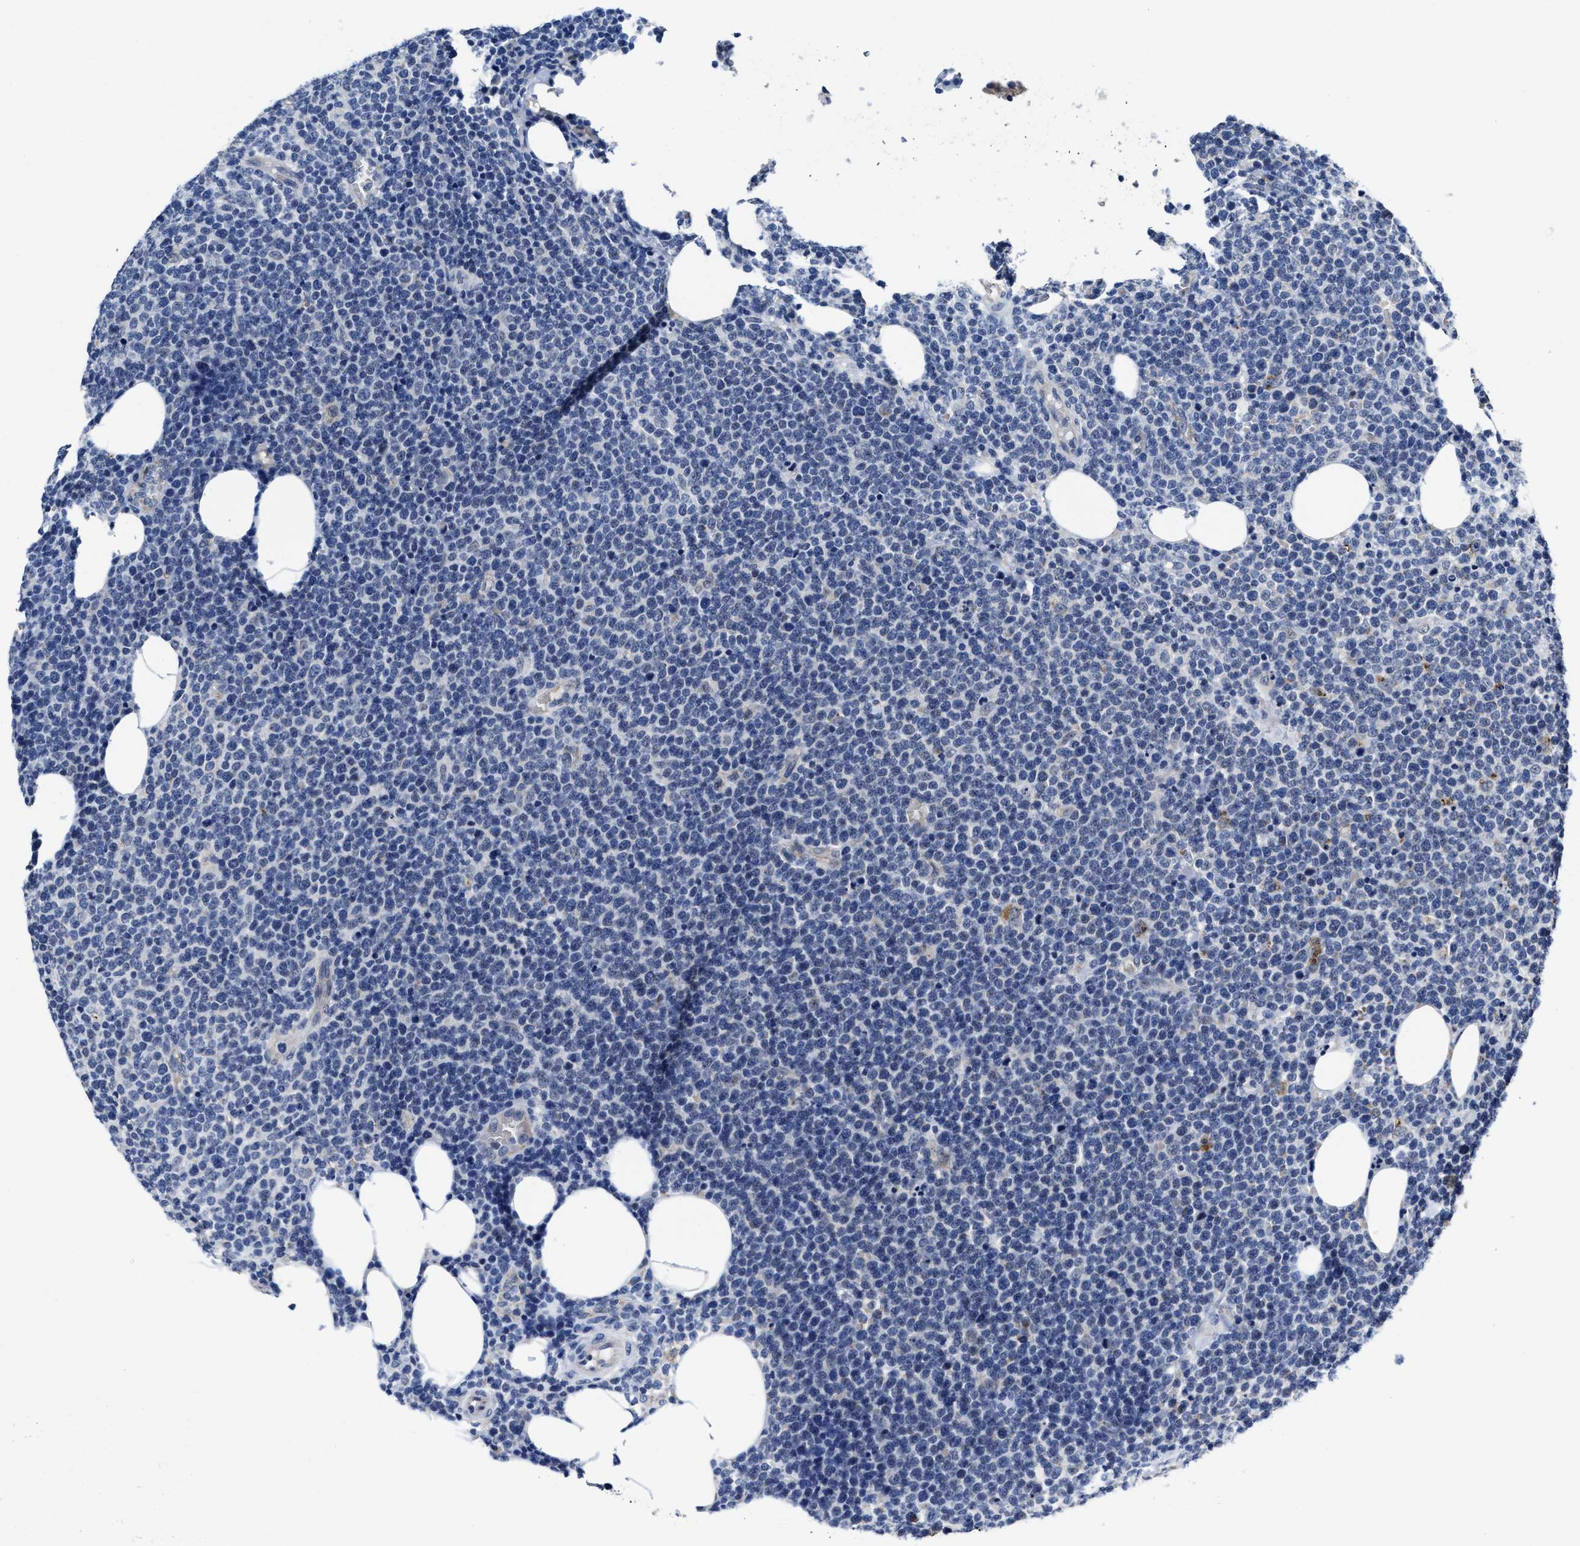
{"staining": {"intensity": "negative", "quantity": "none", "location": "none"}, "tissue": "lymphoma", "cell_type": "Tumor cells", "image_type": "cancer", "snomed": [{"axis": "morphology", "description": "Malignant lymphoma, non-Hodgkin's type, High grade"}, {"axis": "topography", "description": "Lymph node"}], "caption": "Immunohistochemistry (IHC) image of malignant lymphoma, non-Hodgkin's type (high-grade) stained for a protein (brown), which reveals no staining in tumor cells. (DAB immunohistochemistry (IHC) with hematoxylin counter stain).", "gene": "GHITM", "patient": {"sex": "male", "age": 61}}